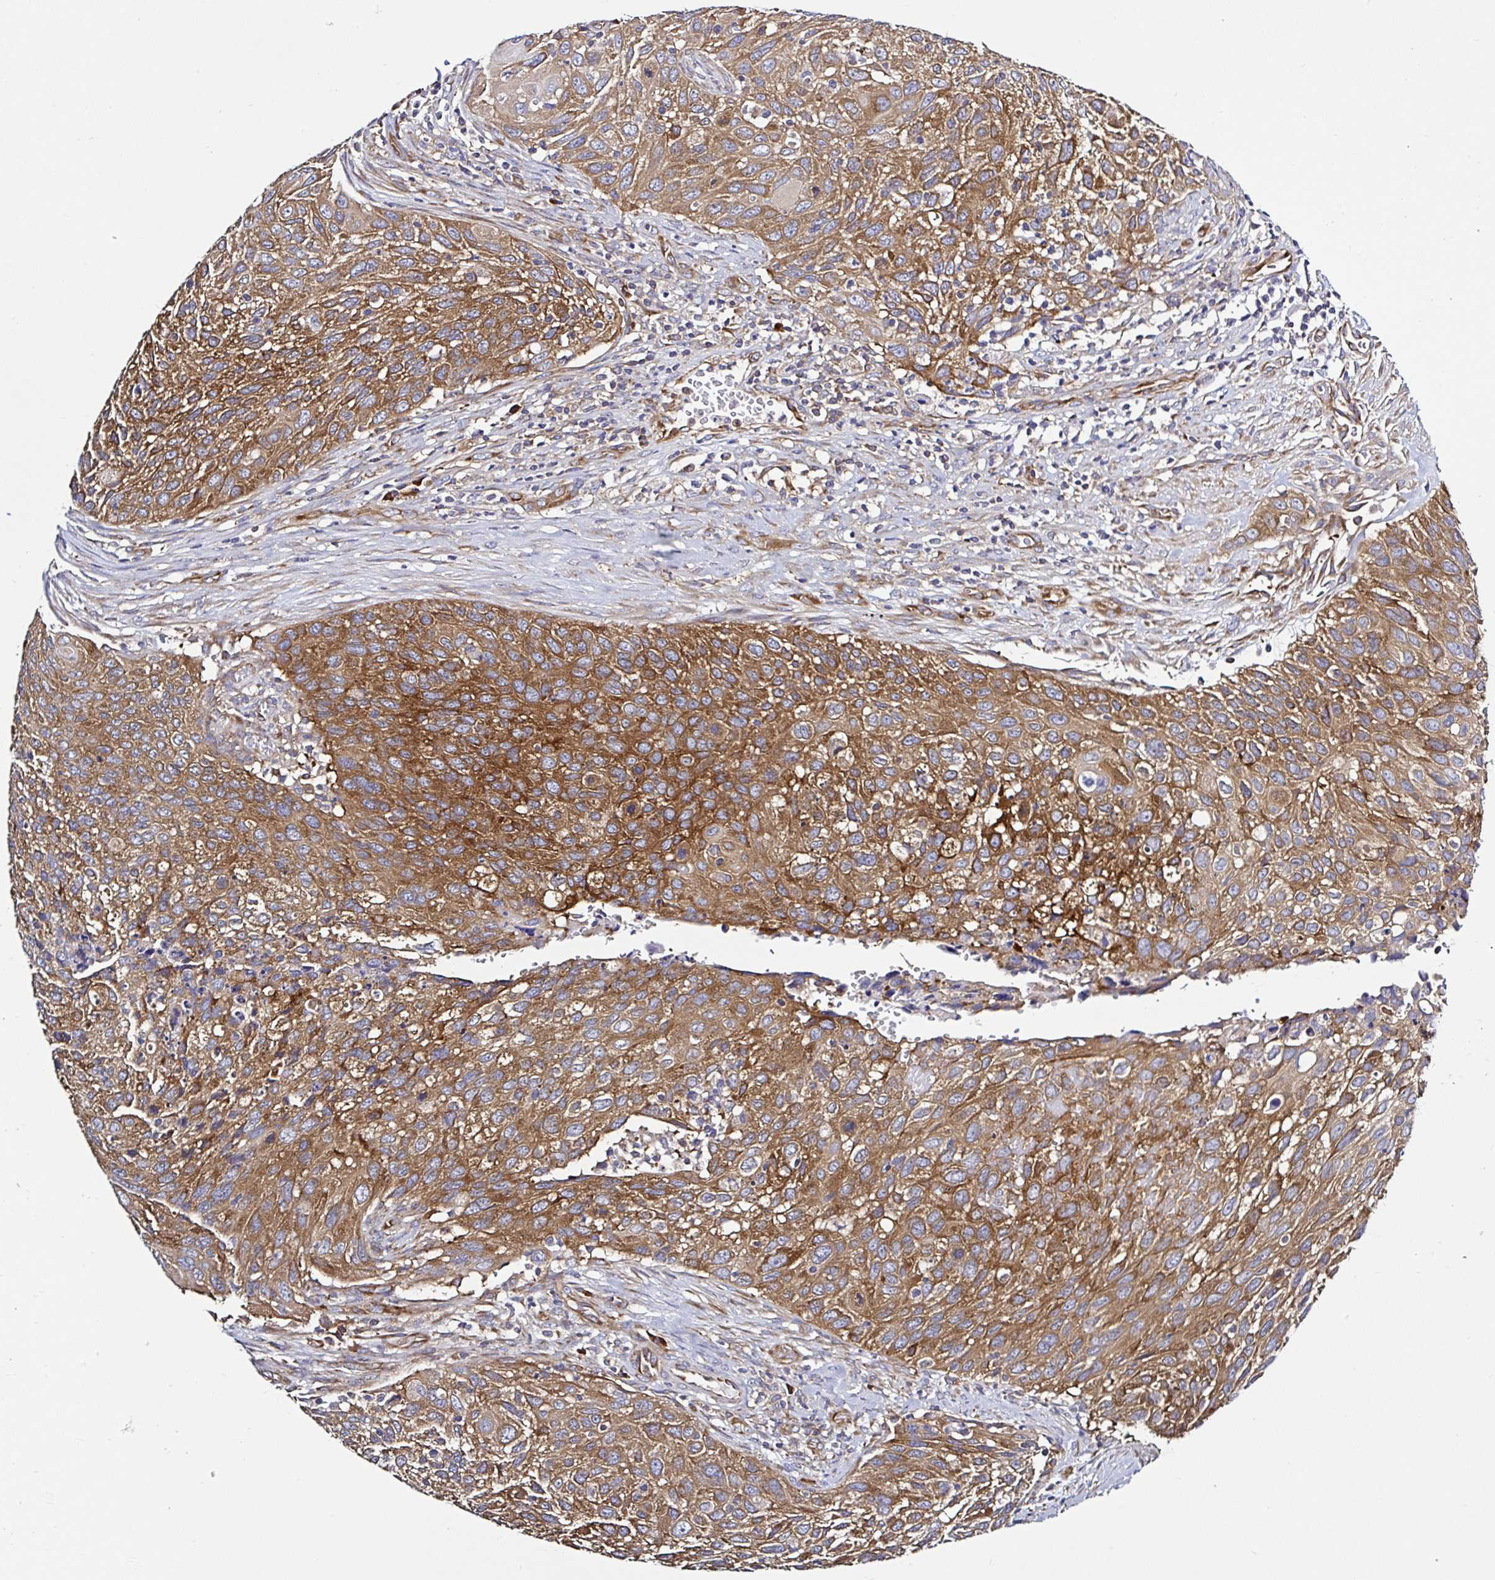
{"staining": {"intensity": "strong", "quantity": ">75%", "location": "cytoplasmic/membranous"}, "tissue": "cervical cancer", "cell_type": "Tumor cells", "image_type": "cancer", "snomed": [{"axis": "morphology", "description": "Squamous cell carcinoma, NOS"}, {"axis": "topography", "description": "Cervix"}], "caption": "Cervical cancer stained with DAB (3,3'-diaminobenzidine) IHC displays high levels of strong cytoplasmic/membranous staining in about >75% of tumor cells. The staining is performed using DAB brown chromogen to label protein expression. The nuclei are counter-stained blue using hematoxylin.", "gene": "LARS1", "patient": {"sex": "female", "age": 70}}